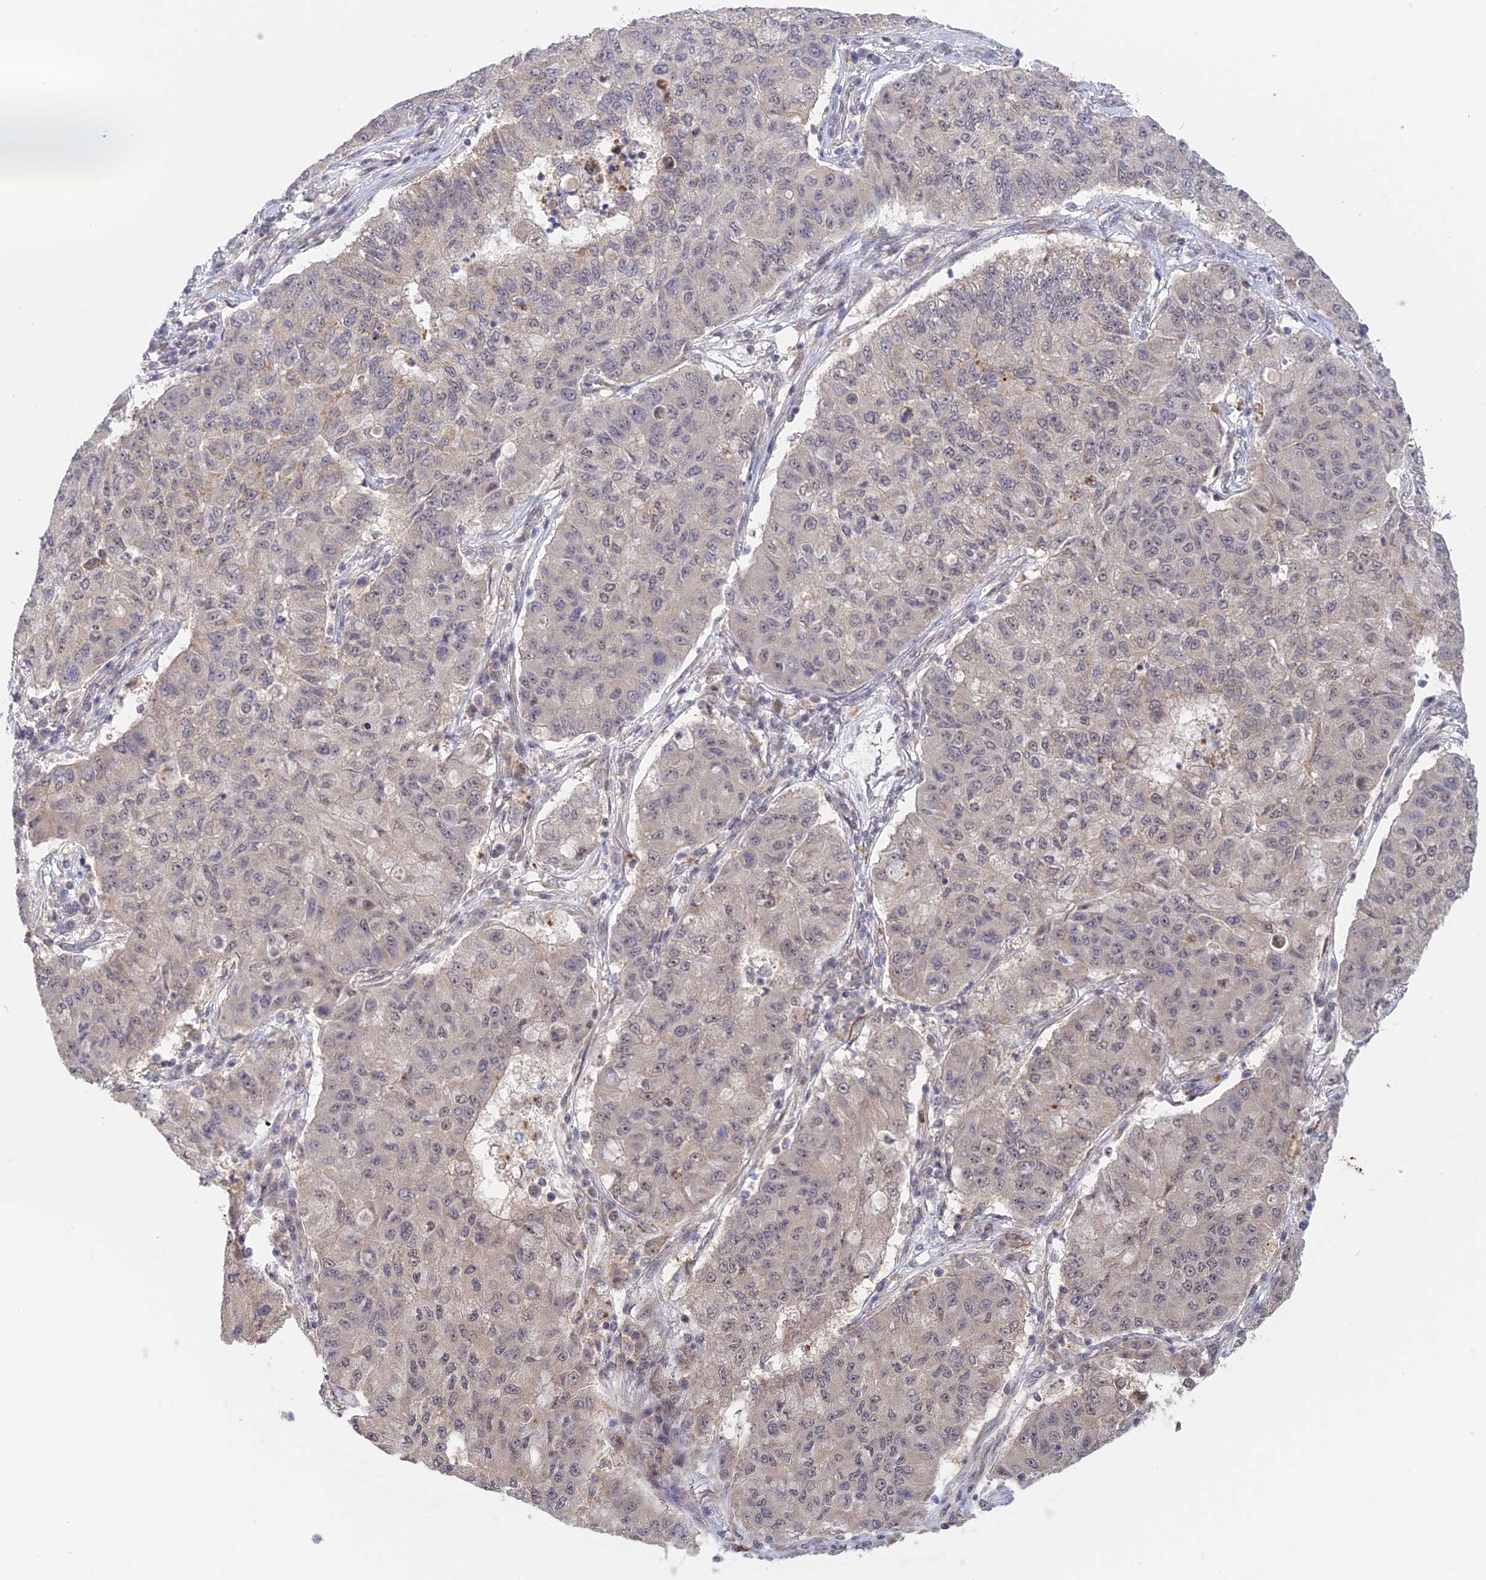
{"staining": {"intensity": "negative", "quantity": "none", "location": "none"}, "tissue": "lung cancer", "cell_type": "Tumor cells", "image_type": "cancer", "snomed": [{"axis": "morphology", "description": "Squamous cell carcinoma, NOS"}, {"axis": "topography", "description": "Lung"}], "caption": "IHC image of neoplastic tissue: human squamous cell carcinoma (lung) stained with DAB displays no significant protein staining in tumor cells.", "gene": "GSKIP", "patient": {"sex": "male", "age": 74}}